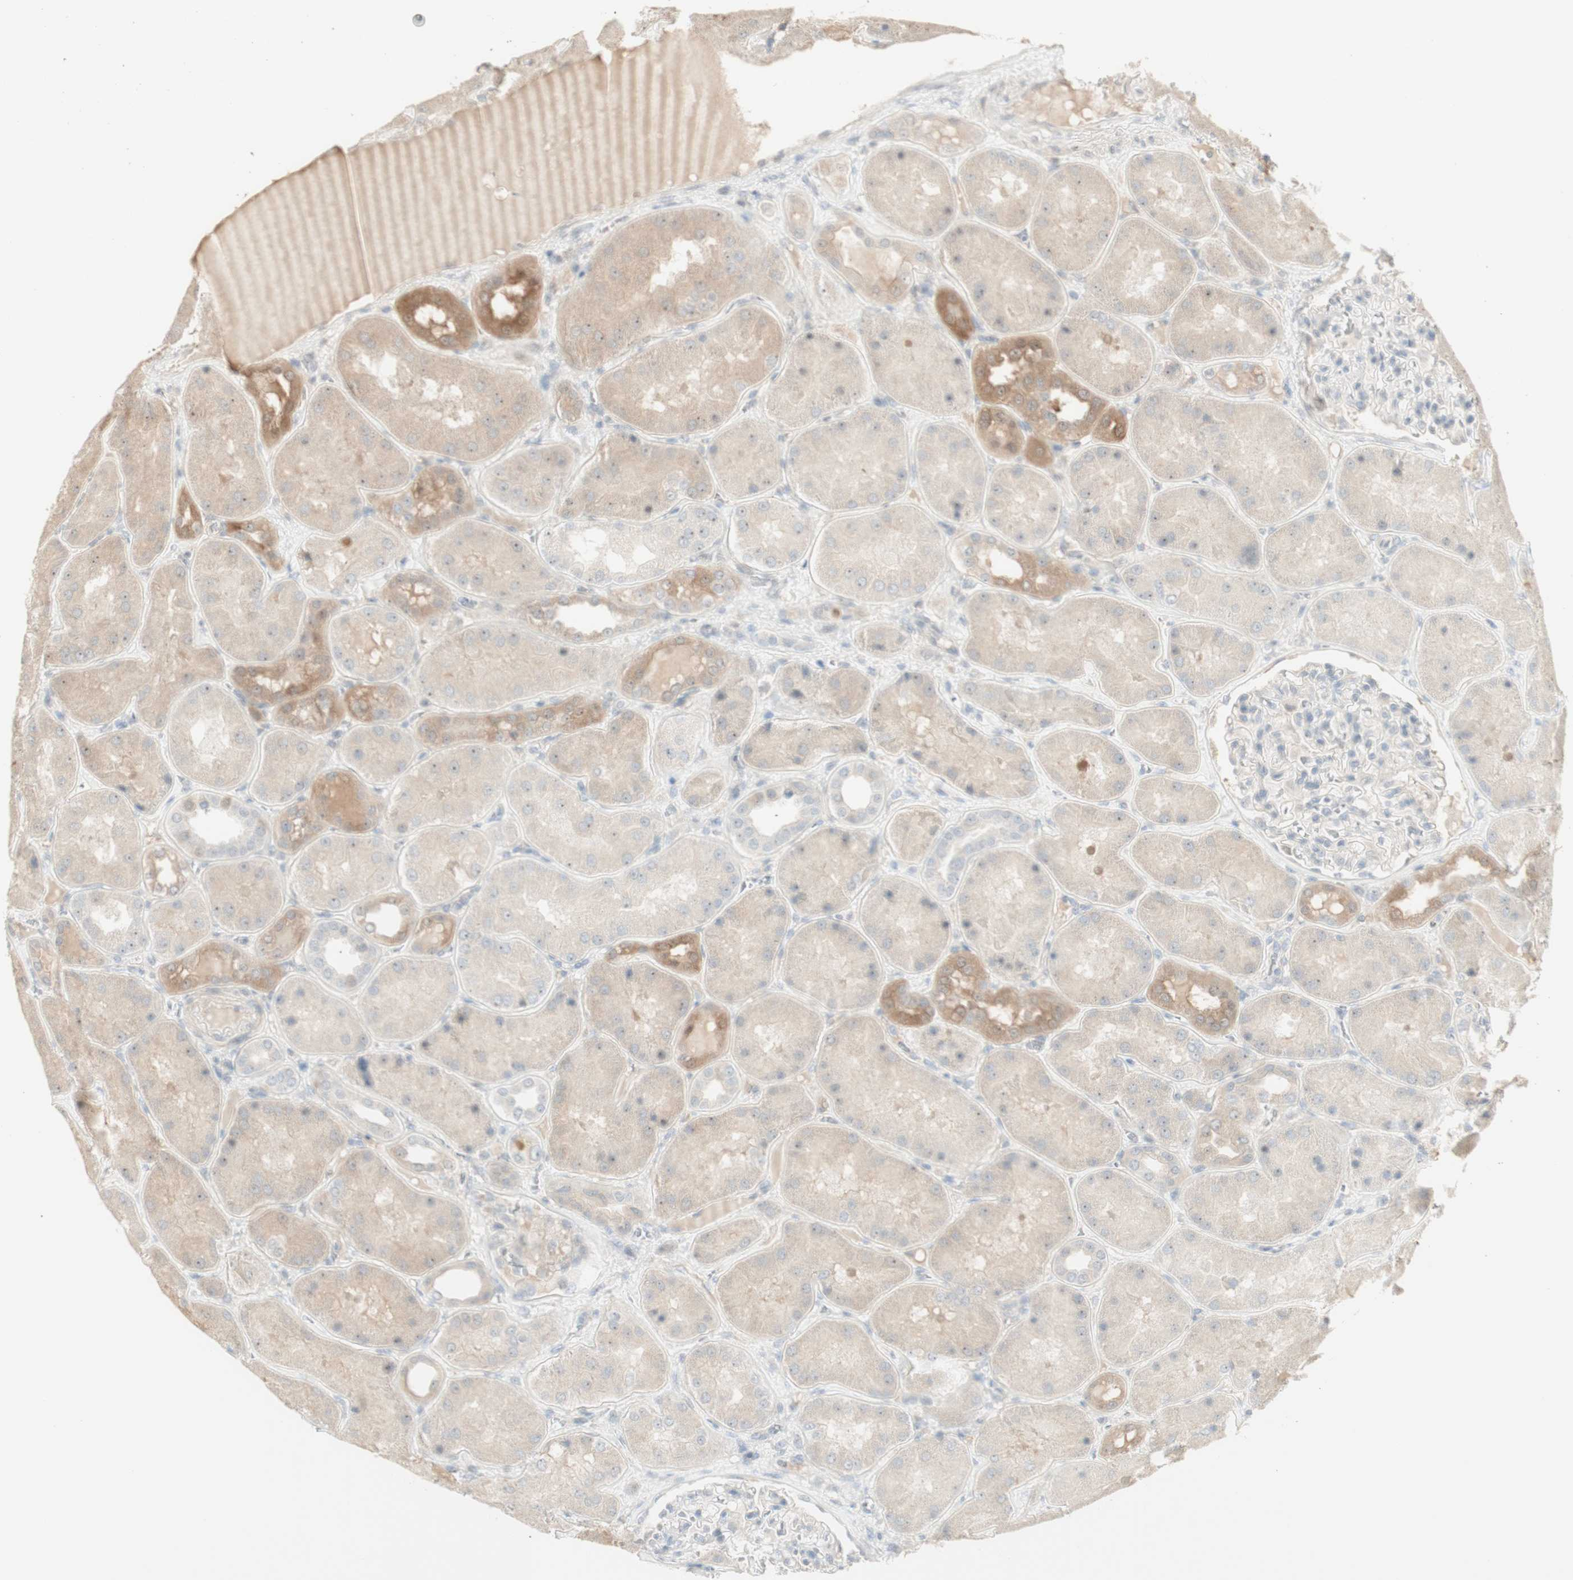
{"staining": {"intensity": "weak", "quantity": ">75%", "location": "cytoplasmic/membranous,nuclear"}, "tissue": "kidney", "cell_type": "Cells in glomeruli", "image_type": "normal", "snomed": [{"axis": "morphology", "description": "Normal tissue, NOS"}, {"axis": "topography", "description": "Kidney"}], "caption": "This histopathology image exhibits immunohistochemistry staining of unremarkable human kidney, with low weak cytoplasmic/membranous,nuclear staining in approximately >75% of cells in glomeruli.", "gene": "PLCD4", "patient": {"sex": "female", "age": 56}}